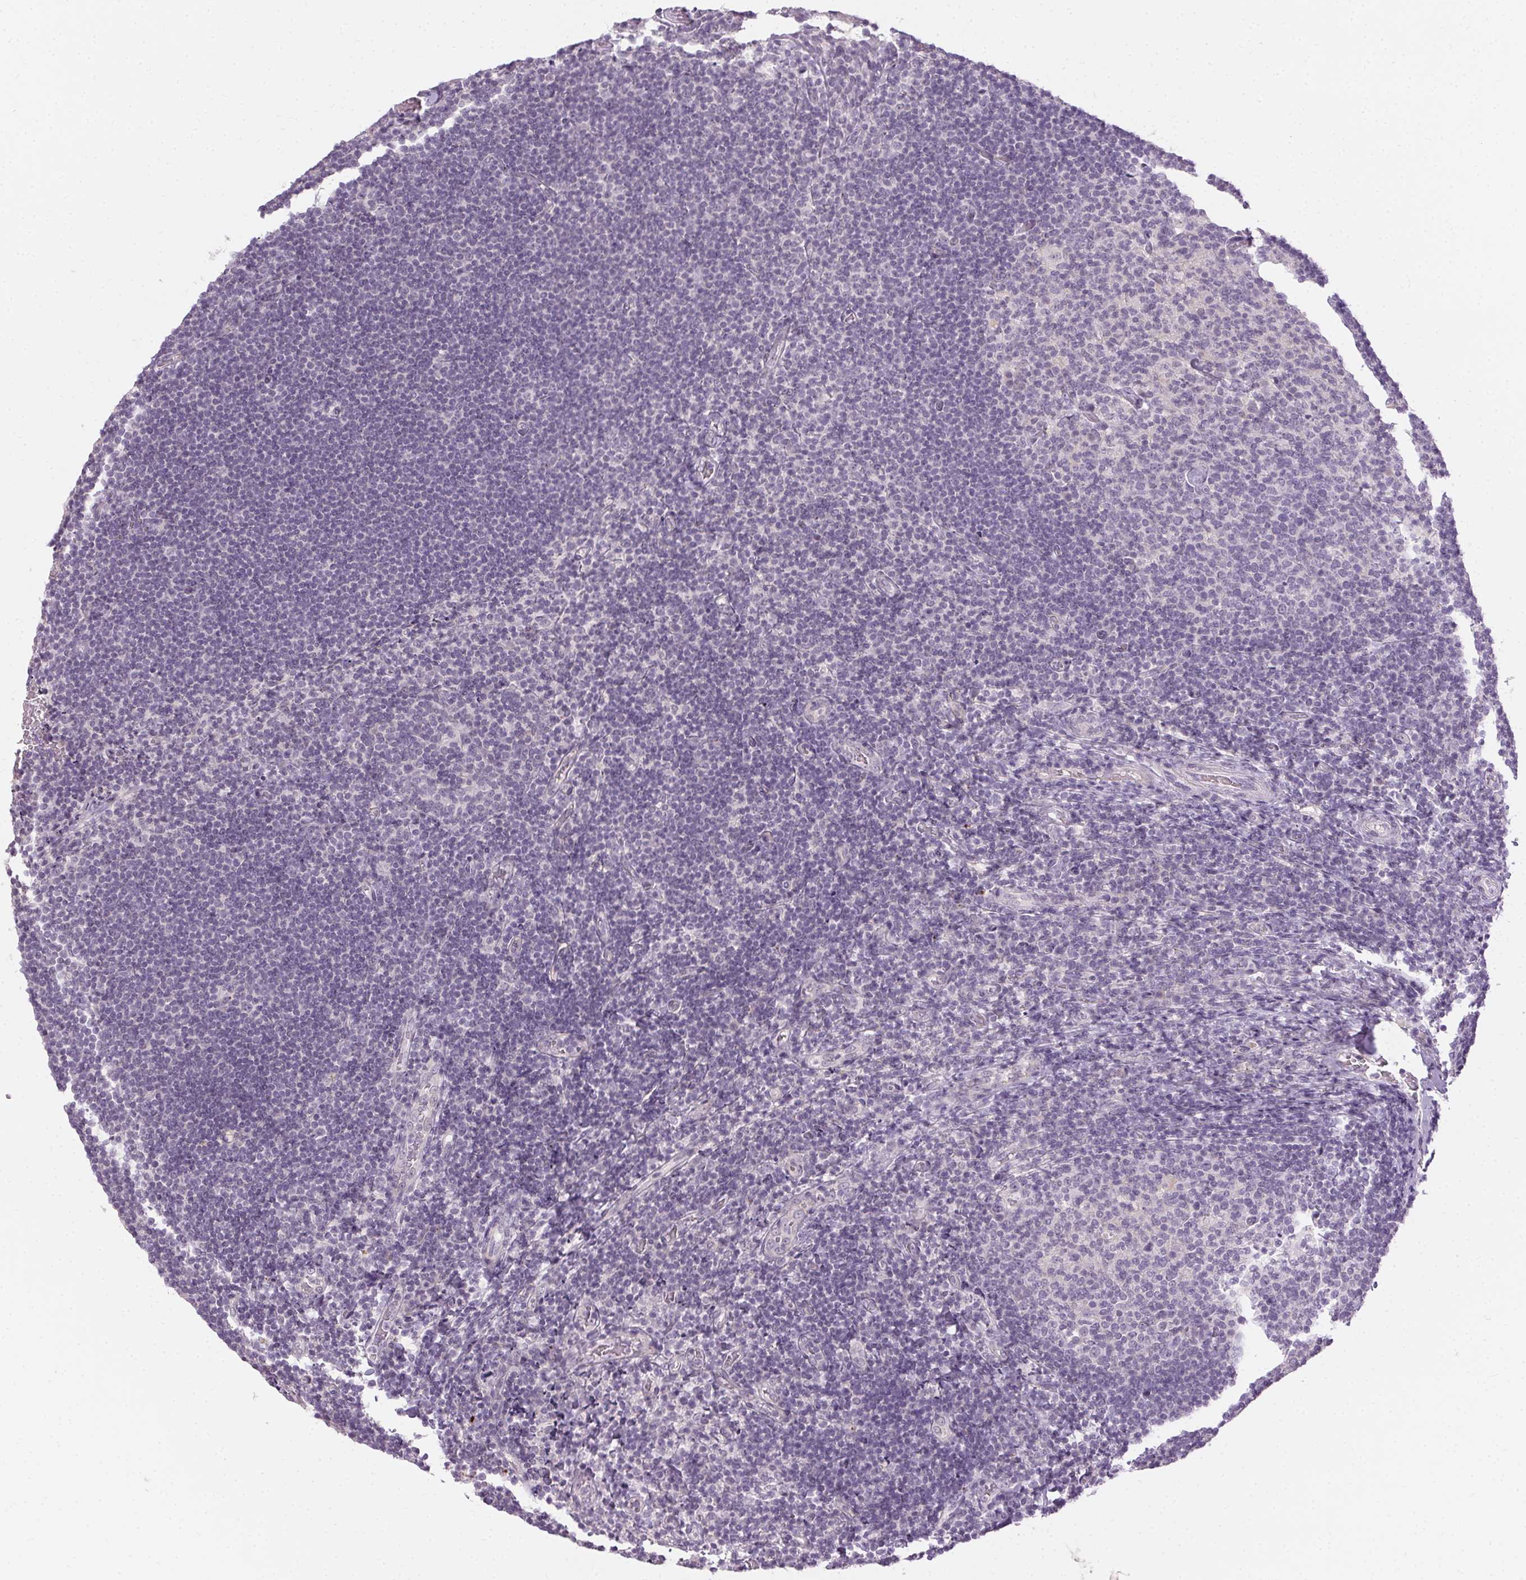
{"staining": {"intensity": "negative", "quantity": "none", "location": "none"}, "tissue": "tonsil", "cell_type": "Germinal center cells", "image_type": "normal", "snomed": [{"axis": "morphology", "description": "Normal tissue, NOS"}, {"axis": "topography", "description": "Tonsil"}], "caption": "Germinal center cells are negative for brown protein staining in normal tonsil. The staining was performed using DAB to visualize the protein expression in brown, while the nuclei were stained in blue with hematoxylin (Magnification: 20x).", "gene": "FAM168A", "patient": {"sex": "female", "age": 10}}